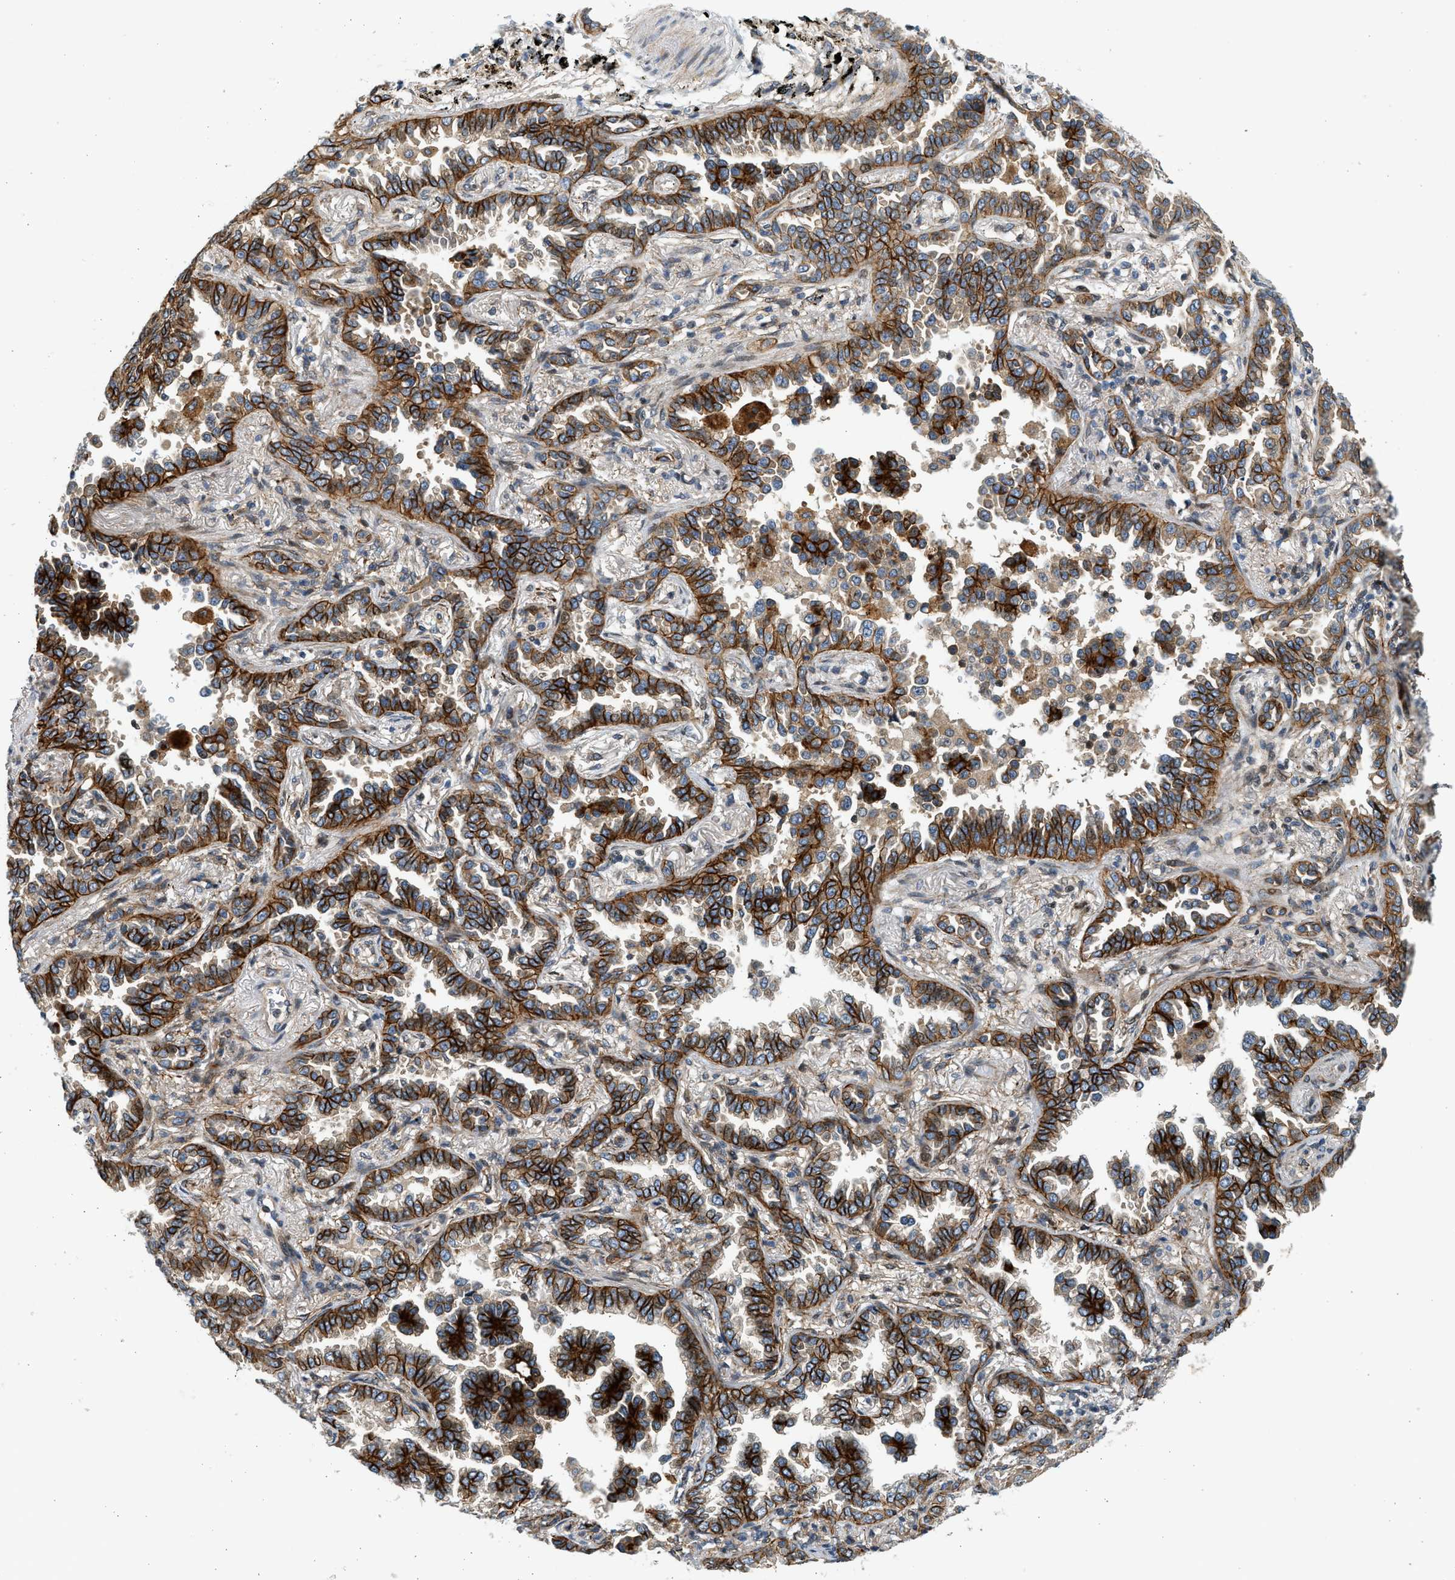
{"staining": {"intensity": "strong", "quantity": ">75%", "location": "cytoplasmic/membranous"}, "tissue": "lung cancer", "cell_type": "Tumor cells", "image_type": "cancer", "snomed": [{"axis": "morphology", "description": "Normal tissue, NOS"}, {"axis": "morphology", "description": "Adenocarcinoma, NOS"}, {"axis": "topography", "description": "Lung"}], "caption": "Adenocarcinoma (lung) tissue displays strong cytoplasmic/membranous positivity in about >75% of tumor cells", "gene": "NRSN2", "patient": {"sex": "male", "age": 59}}